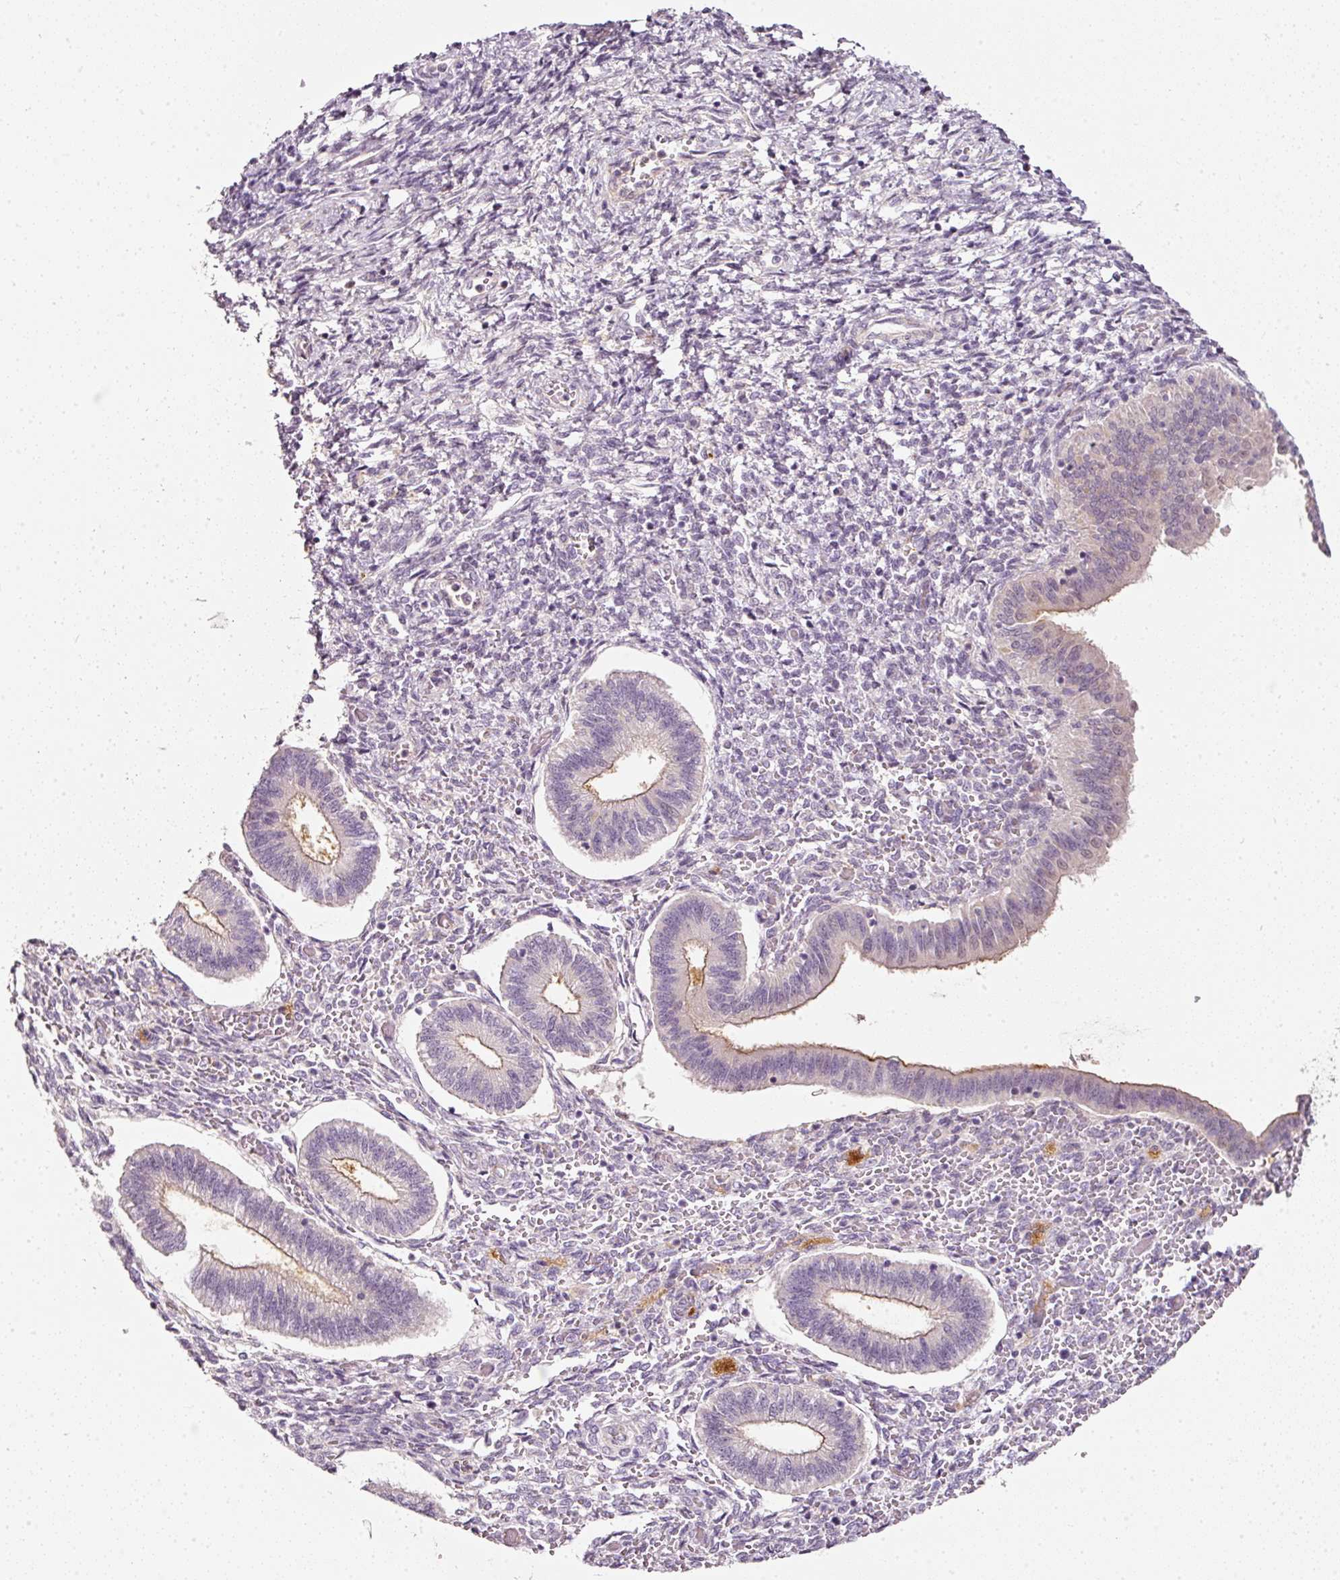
{"staining": {"intensity": "negative", "quantity": "none", "location": "none"}, "tissue": "endometrium", "cell_type": "Cells in endometrial stroma", "image_type": "normal", "snomed": [{"axis": "morphology", "description": "Normal tissue, NOS"}, {"axis": "topography", "description": "Endometrium"}], "caption": "Protein analysis of normal endometrium demonstrates no significant staining in cells in endometrial stroma. (DAB IHC, high magnification).", "gene": "TOGARAM1", "patient": {"sex": "female", "age": 25}}